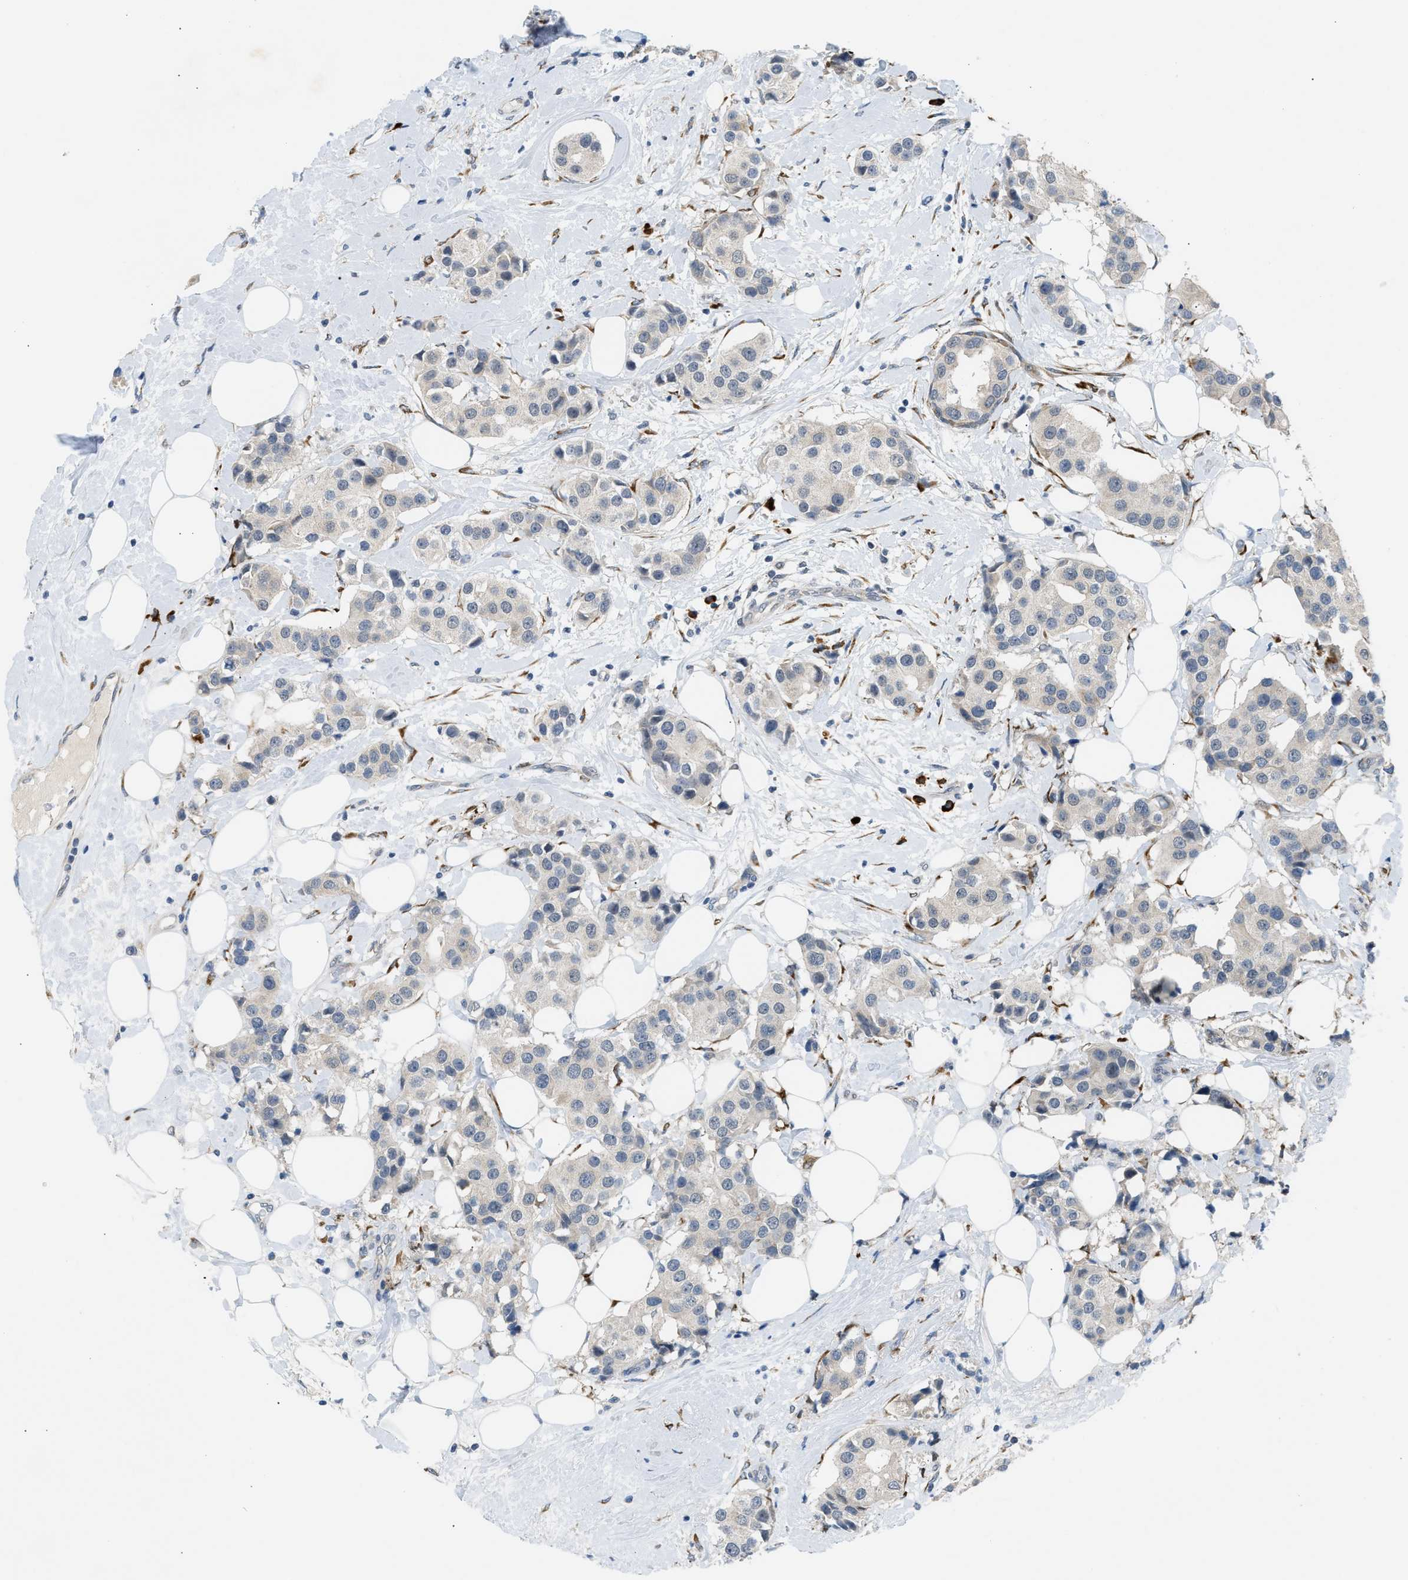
{"staining": {"intensity": "weak", "quantity": "<25%", "location": "cytoplasmic/membranous"}, "tissue": "breast cancer", "cell_type": "Tumor cells", "image_type": "cancer", "snomed": [{"axis": "morphology", "description": "Normal tissue, NOS"}, {"axis": "morphology", "description": "Duct carcinoma"}, {"axis": "topography", "description": "Breast"}], "caption": "This photomicrograph is of breast invasive ductal carcinoma stained with immunohistochemistry (IHC) to label a protein in brown with the nuclei are counter-stained blue. There is no positivity in tumor cells.", "gene": "KCNC2", "patient": {"sex": "female", "age": 39}}